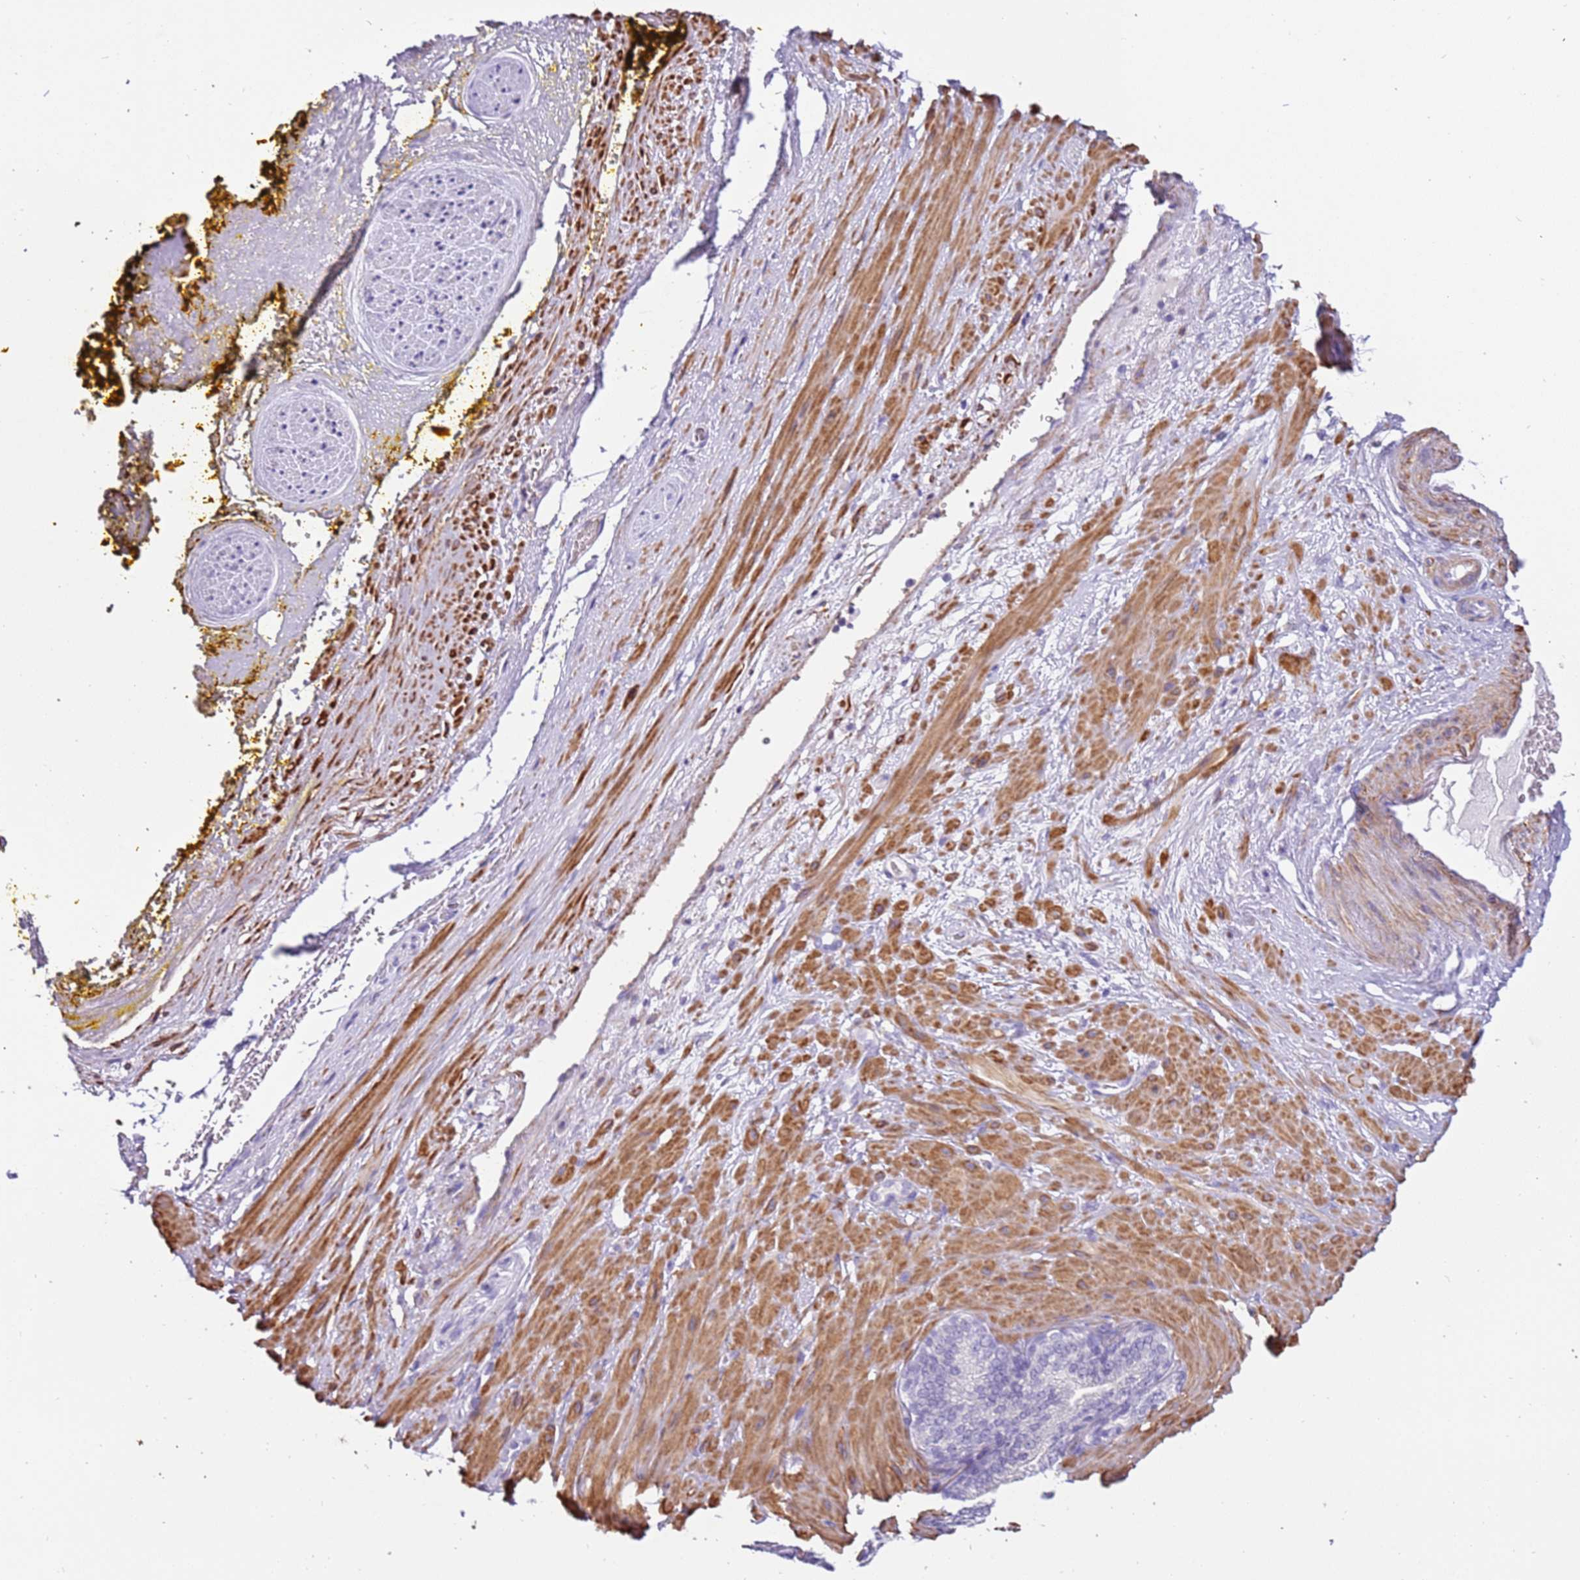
{"staining": {"intensity": "negative", "quantity": "none", "location": "none"}, "tissue": "soft tissue", "cell_type": "Fibroblasts", "image_type": "normal", "snomed": [{"axis": "morphology", "description": "Normal tissue, NOS"}, {"axis": "morphology", "description": "Adenocarcinoma, Low grade"}, {"axis": "topography", "description": "Prostate"}, {"axis": "topography", "description": "Peripheral nerve tissue"}], "caption": "A high-resolution image shows immunohistochemistry (IHC) staining of unremarkable soft tissue, which shows no significant positivity in fibroblasts.", "gene": "PCGF2", "patient": {"sex": "male", "age": 63}}